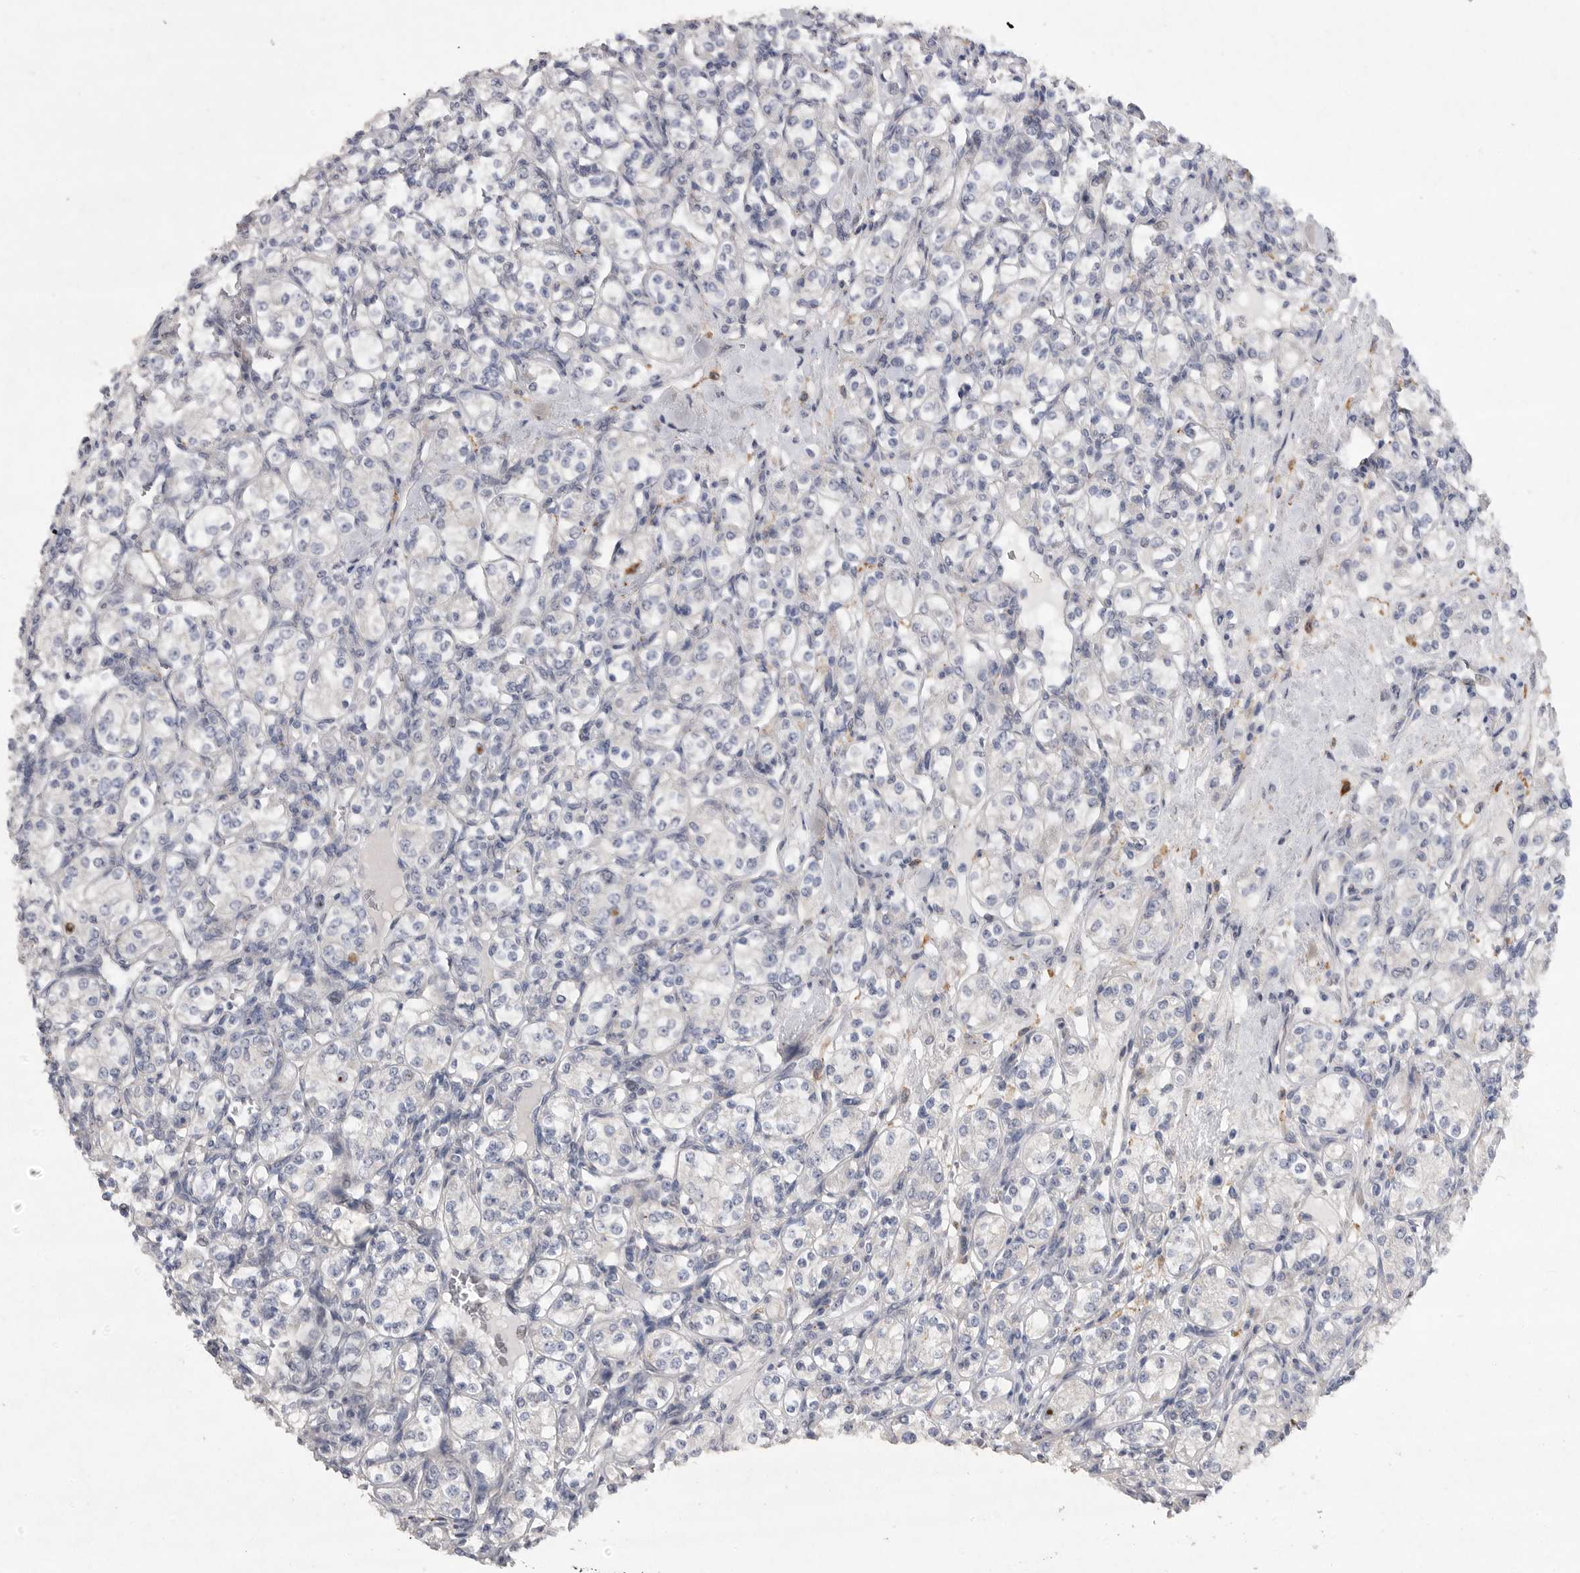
{"staining": {"intensity": "negative", "quantity": "none", "location": "none"}, "tissue": "renal cancer", "cell_type": "Tumor cells", "image_type": "cancer", "snomed": [{"axis": "morphology", "description": "Adenocarcinoma, NOS"}, {"axis": "topography", "description": "Kidney"}], "caption": "DAB (3,3'-diaminobenzidine) immunohistochemical staining of renal adenocarcinoma reveals no significant positivity in tumor cells. Brightfield microscopy of IHC stained with DAB (brown) and hematoxylin (blue), captured at high magnification.", "gene": "EDEM3", "patient": {"sex": "male", "age": 77}}